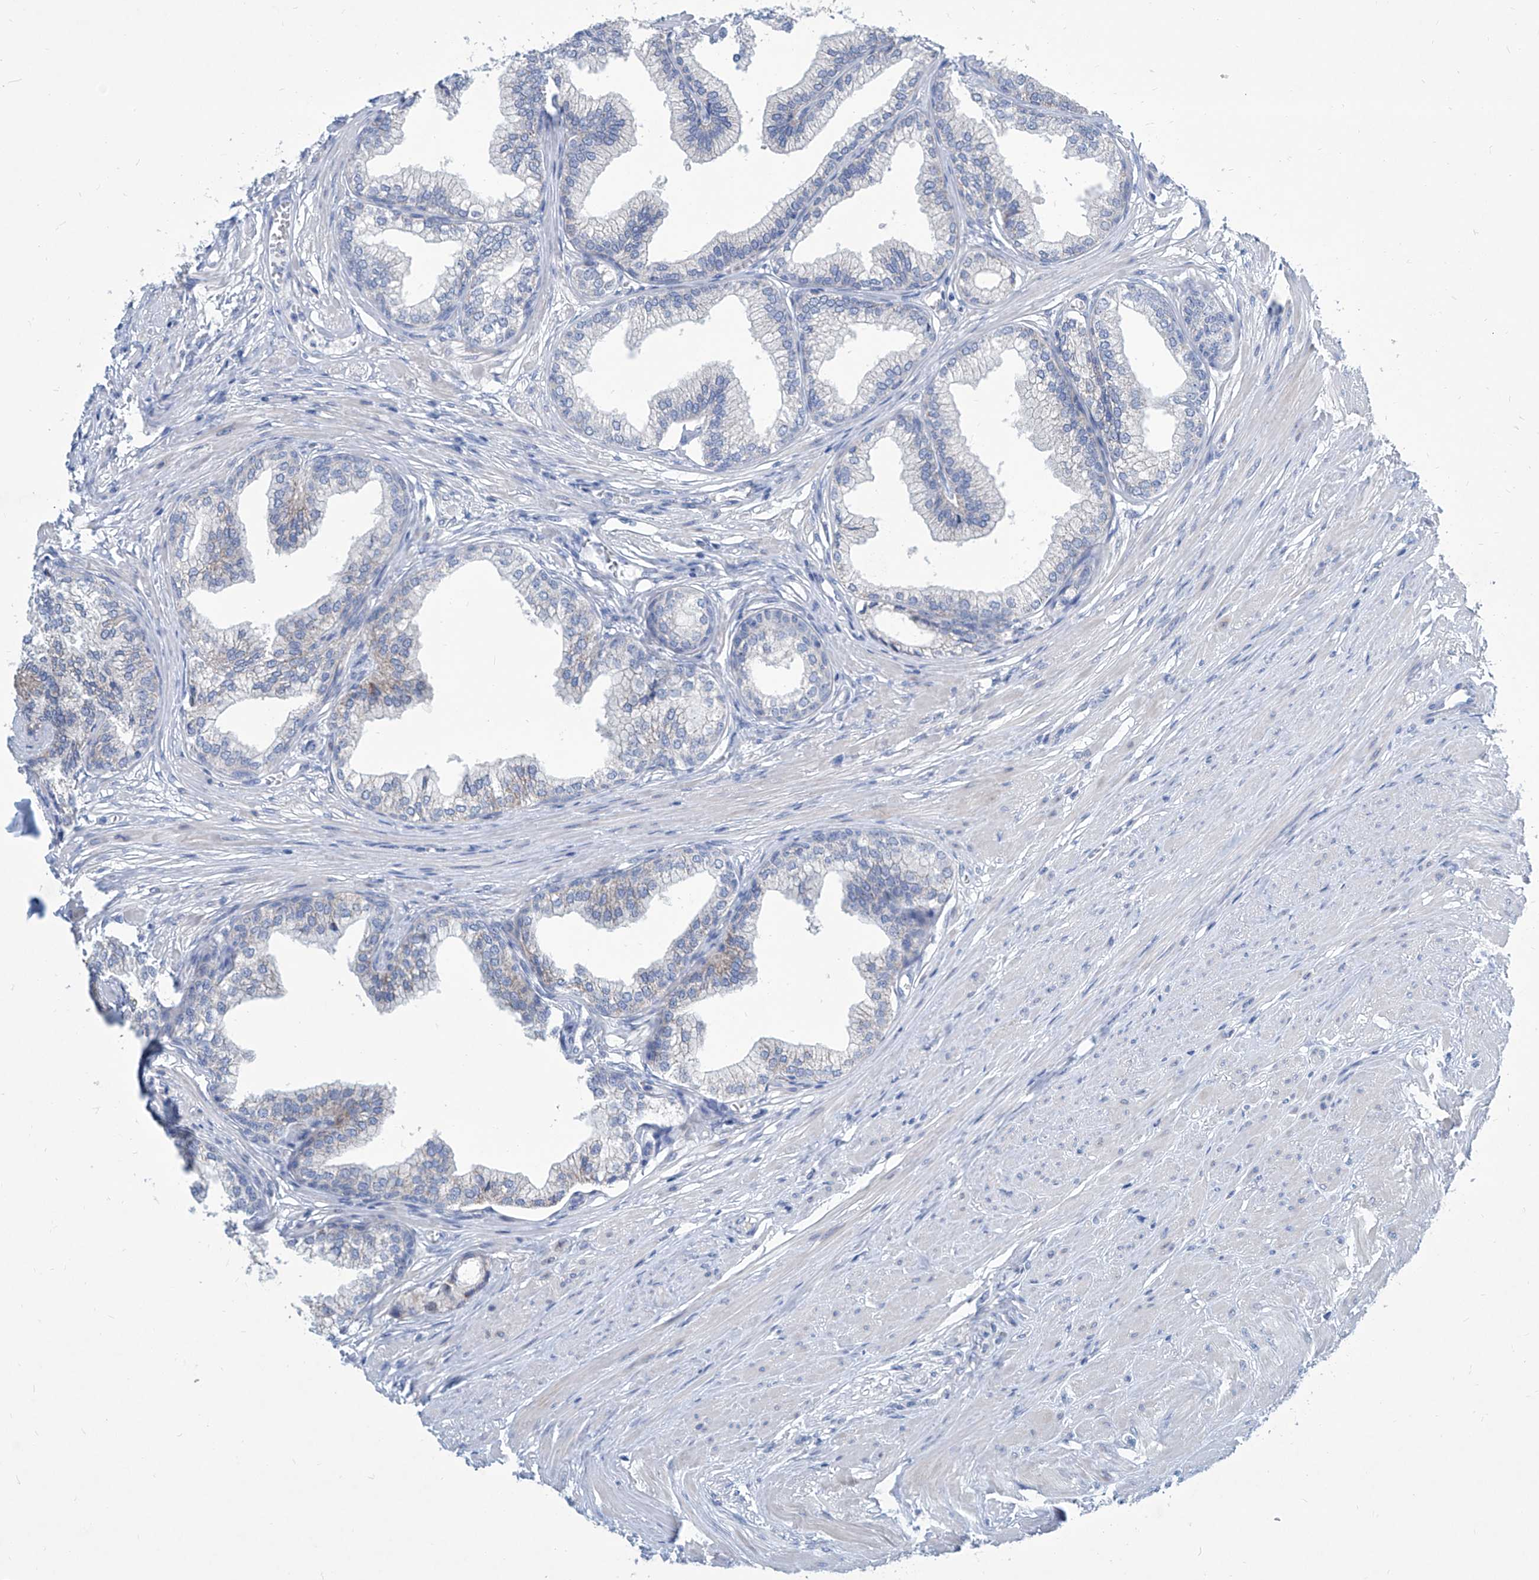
{"staining": {"intensity": "moderate", "quantity": "<25%", "location": "cytoplasmic/membranous"}, "tissue": "prostate", "cell_type": "Glandular cells", "image_type": "normal", "snomed": [{"axis": "morphology", "description": "Normal tissue, NOS"}, {"axis": "morphology", "description": "Urothelial carcinoma, Low grade"}, {"axis": "topography", "description": "Urinary bladder"}, {"axis": "topography", "description": "Prostate"}], "caption": "Moderate cytoplasmic/membranous positivity for a protein is seen in approximately <25% of glandular cells of benign prostate using immunohistochemistry.", "gene": "ZNF519", "patient": {"sex": "male", "age": 60}}